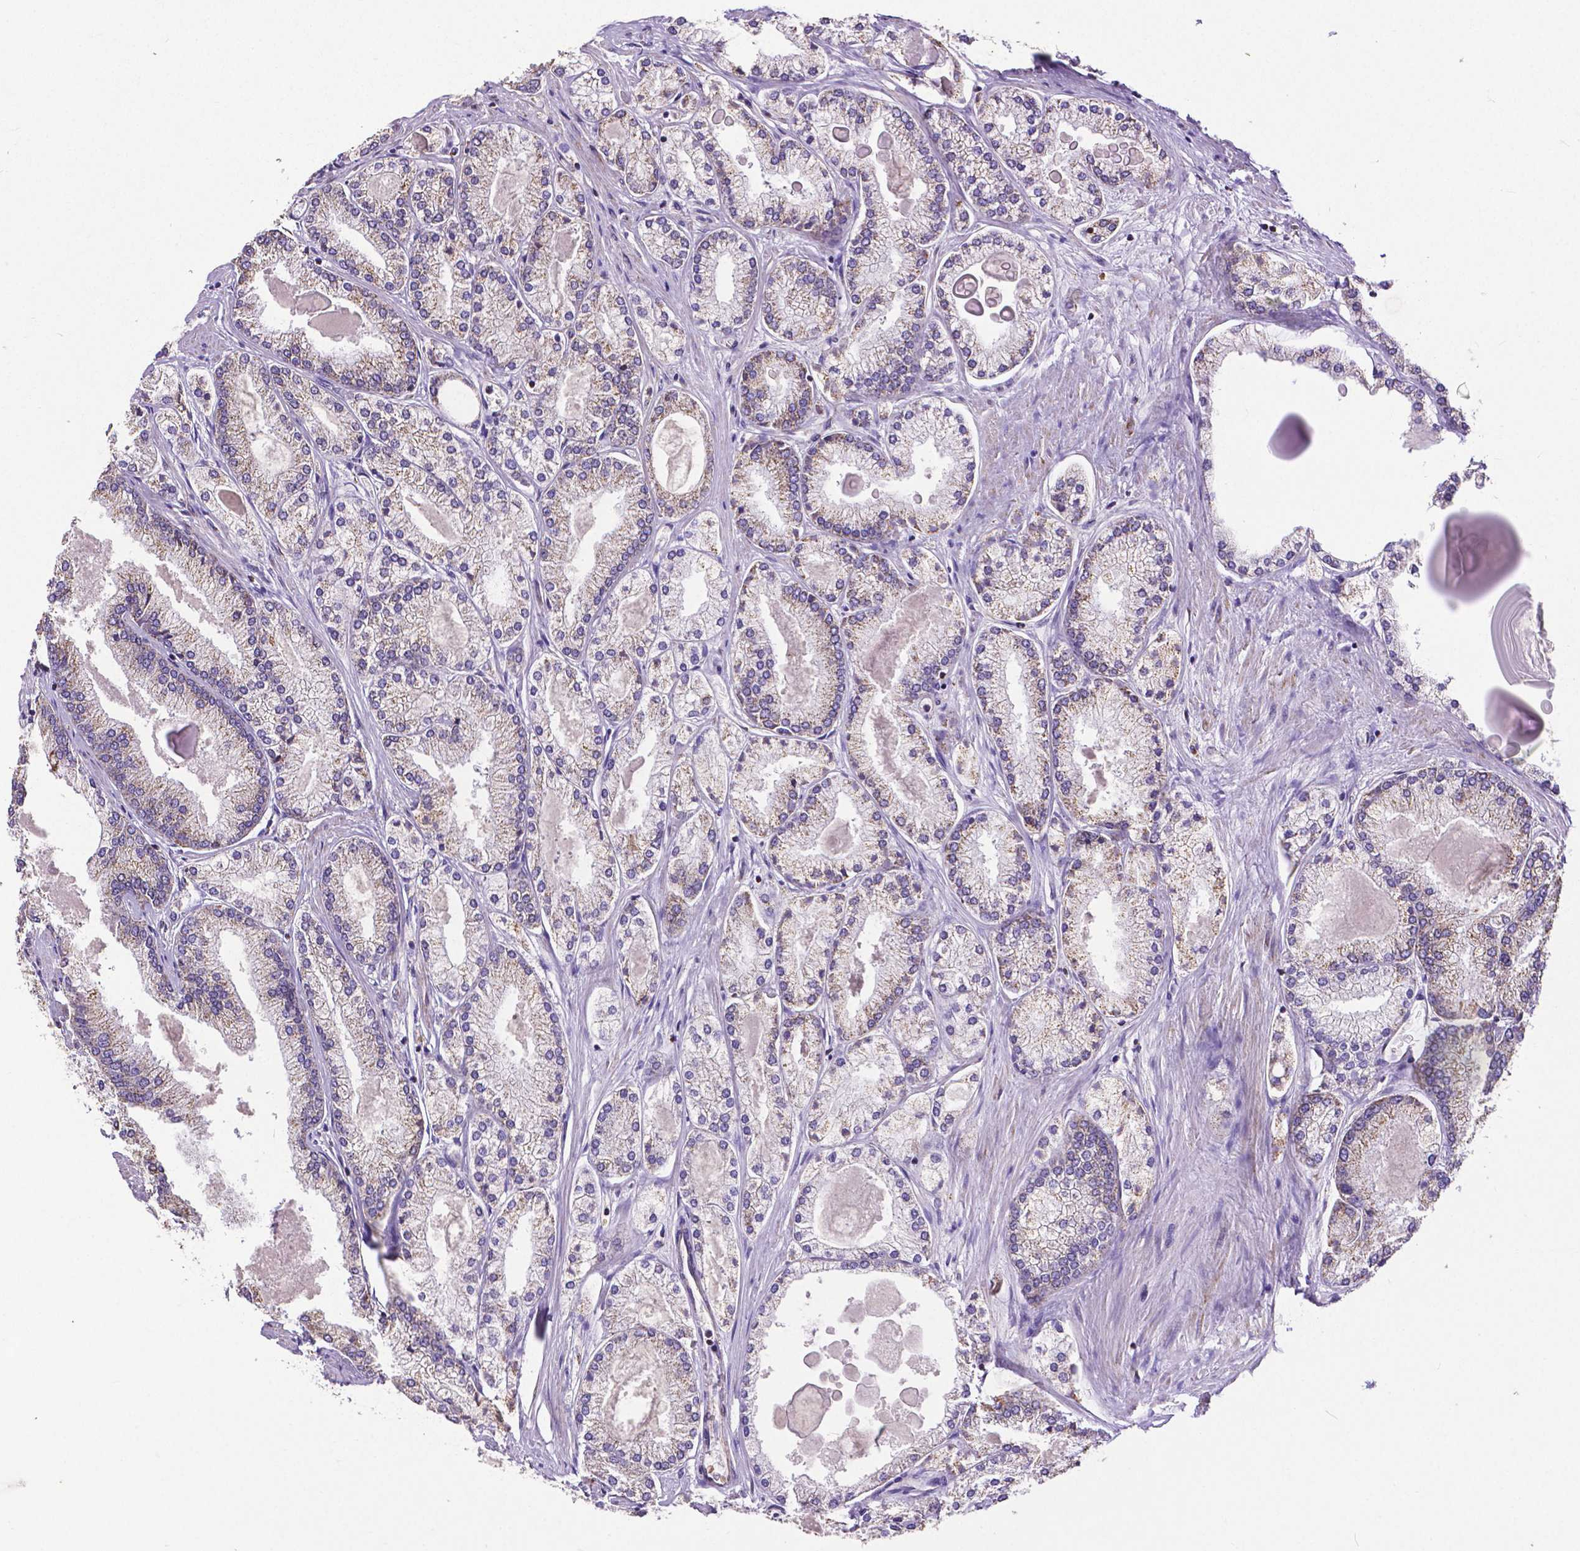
{"staining": {"intensity": "weak", "quantity": "25%-75%", "location": "cytoplasmic/membranous"}, "tissue": "prostate cancer", "cell_type": "Tumor cells", "image_type": "cancer", "snomed": [{"axis": "morphology", "description": "Adenocarcinoma, High grade"}, {"axis": "topography", "description": "Prostate"}], "caption": "This image demonstrates prostate high-grade adenocarcinoma stained with IHC to label a protein in brown. The cytoplasmic/membranous of tumor cells show weak positivity for the protein. Nuclei are counter-stained blue.", "gene": "MACC1", "patient": {"sex": "male", "age": 68}}